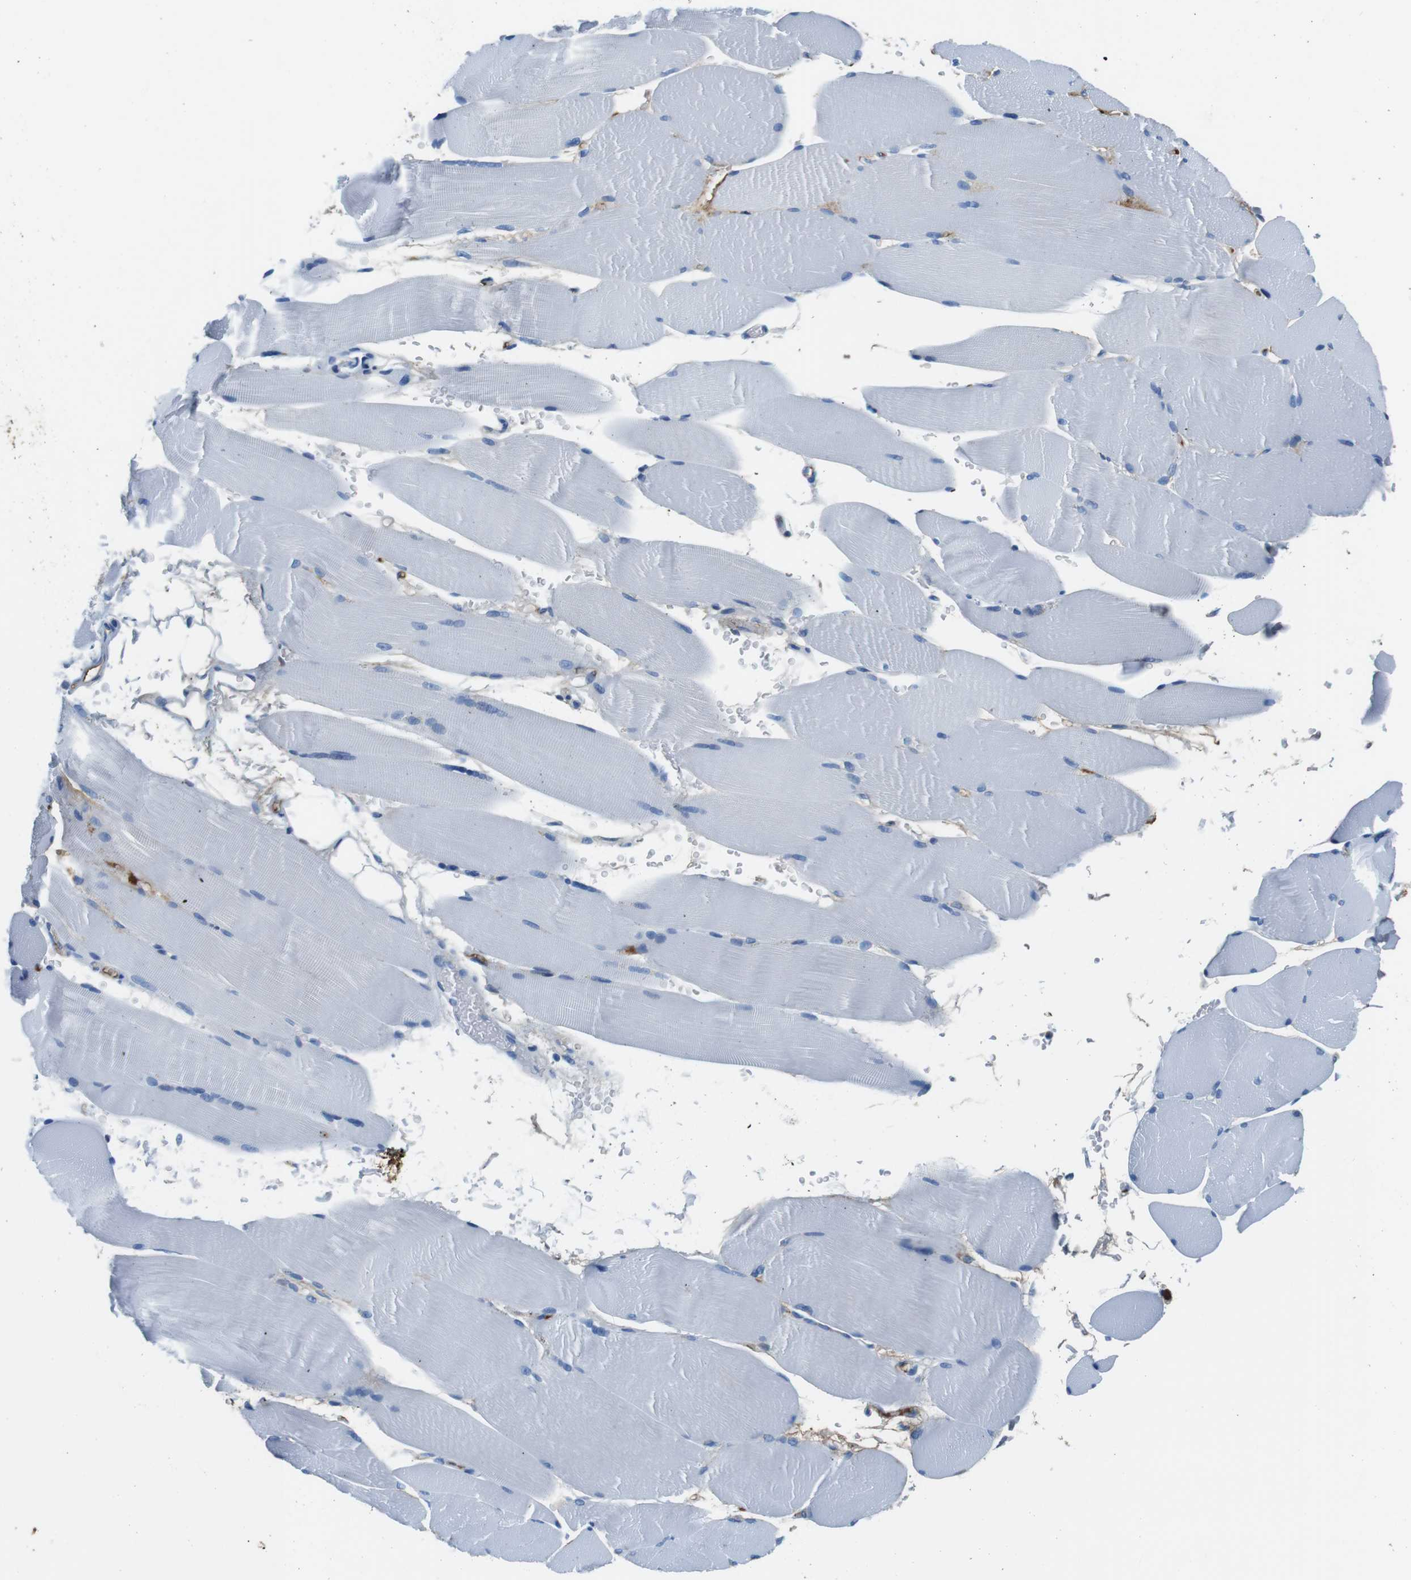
{"staining": {"intensity": "negative", "quantity": "none", "location": "none"}, "tissue": "skeletal muscle", "cell_type": "Myocytes", "image_type": "normal", "snomed": [{"axis": "morphology", "description": "Normal tissue, NOS"}, {"axis": "topography", "description": "Skin"}, {"axis": "topography", "description": "Skeletal muscle"}], "caption": "Histopathology image shows no protein staining in myocytes of unremarkable skeletal muscle.", "gene": "IGKC", "patient": {"sex": "male", "age": 83}}